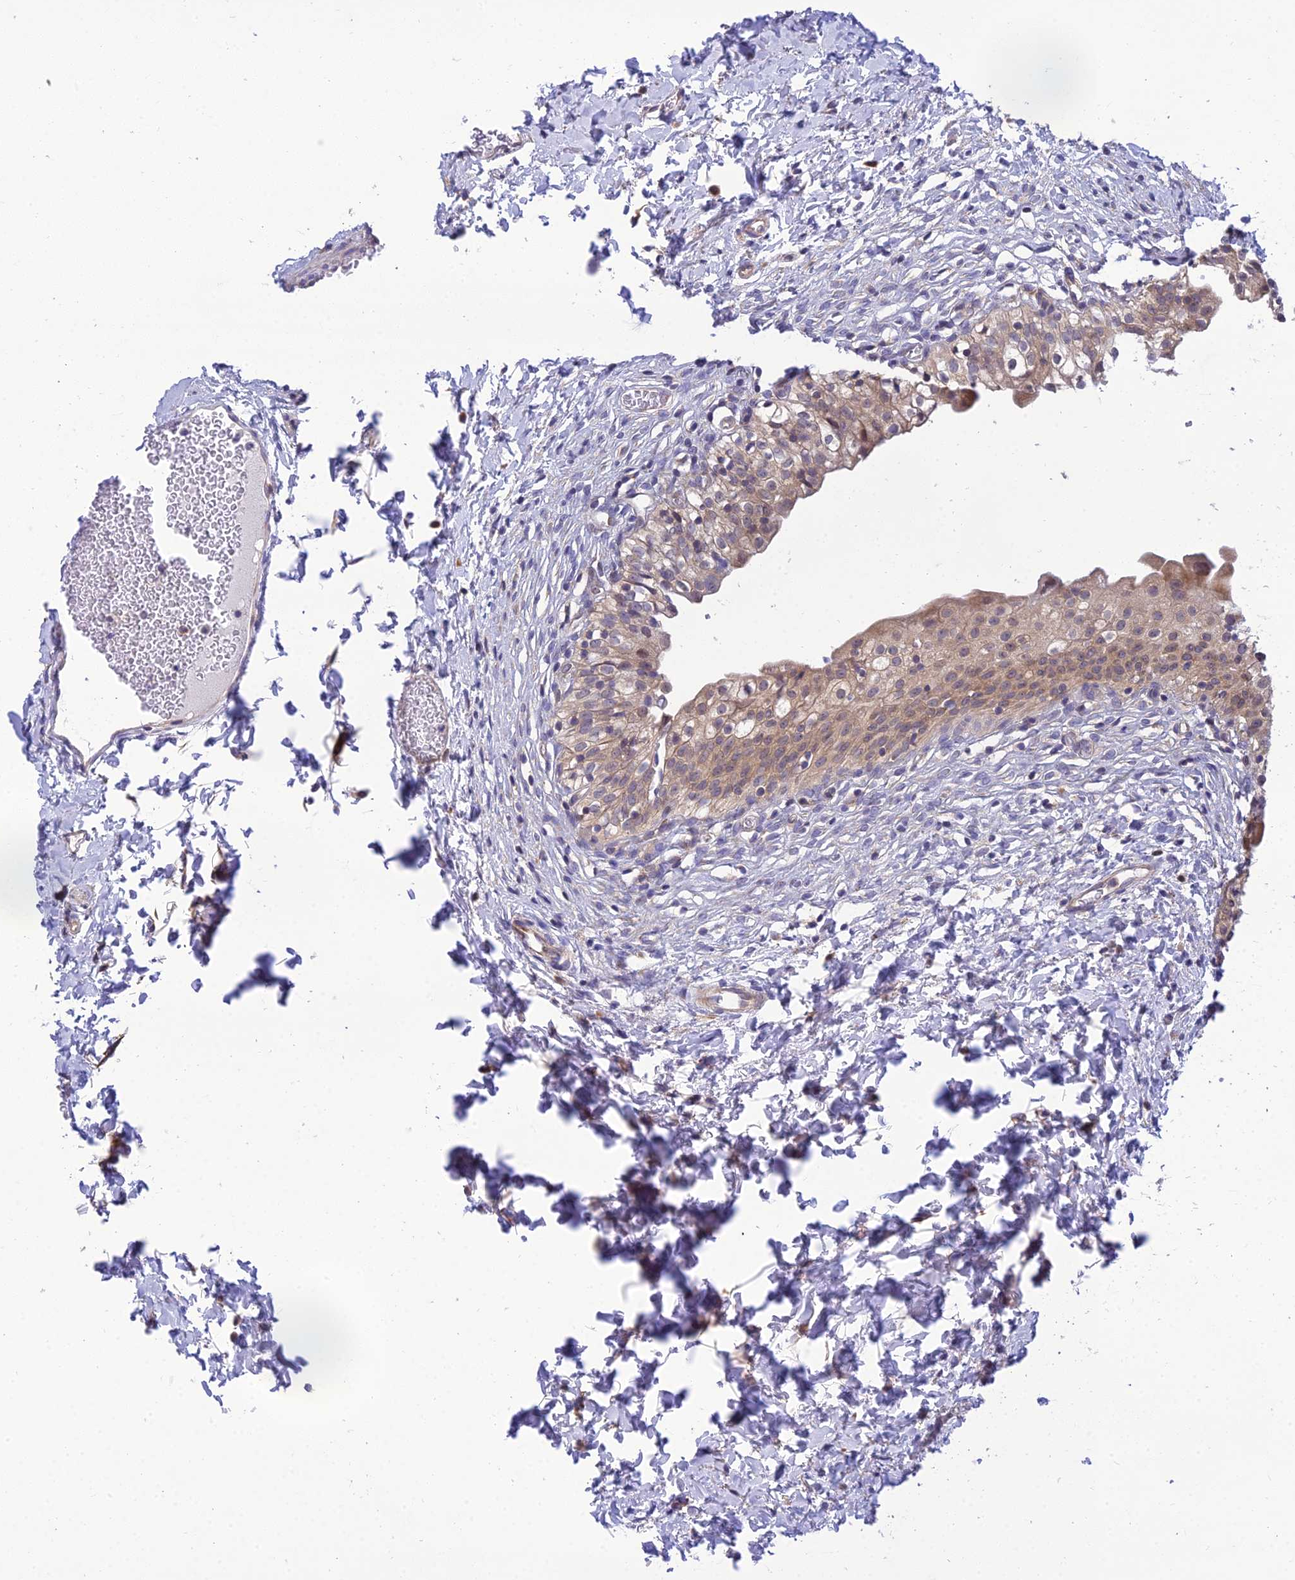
{"staining": {"intensity": "weak", "quantity": ">75%", "location": "cytoplasmic/membranous"}, "tissue": "urinary bladder", "cell_type": "Urothelial cells", "image_type": "normal", "snomed": [{"axis": "morphology", "description": "Normal tissue, NOS"}, {"axis": "topography", "description": "Urinary bladder"}], "caption": "Weak cytoplasmic/membranous staining for a protein is seen in approximately >75% of urothelial cells of benign urinary bladder using IHC.", "gene": "CLCN7", "patient": {"sex": "male", "age": 55}}